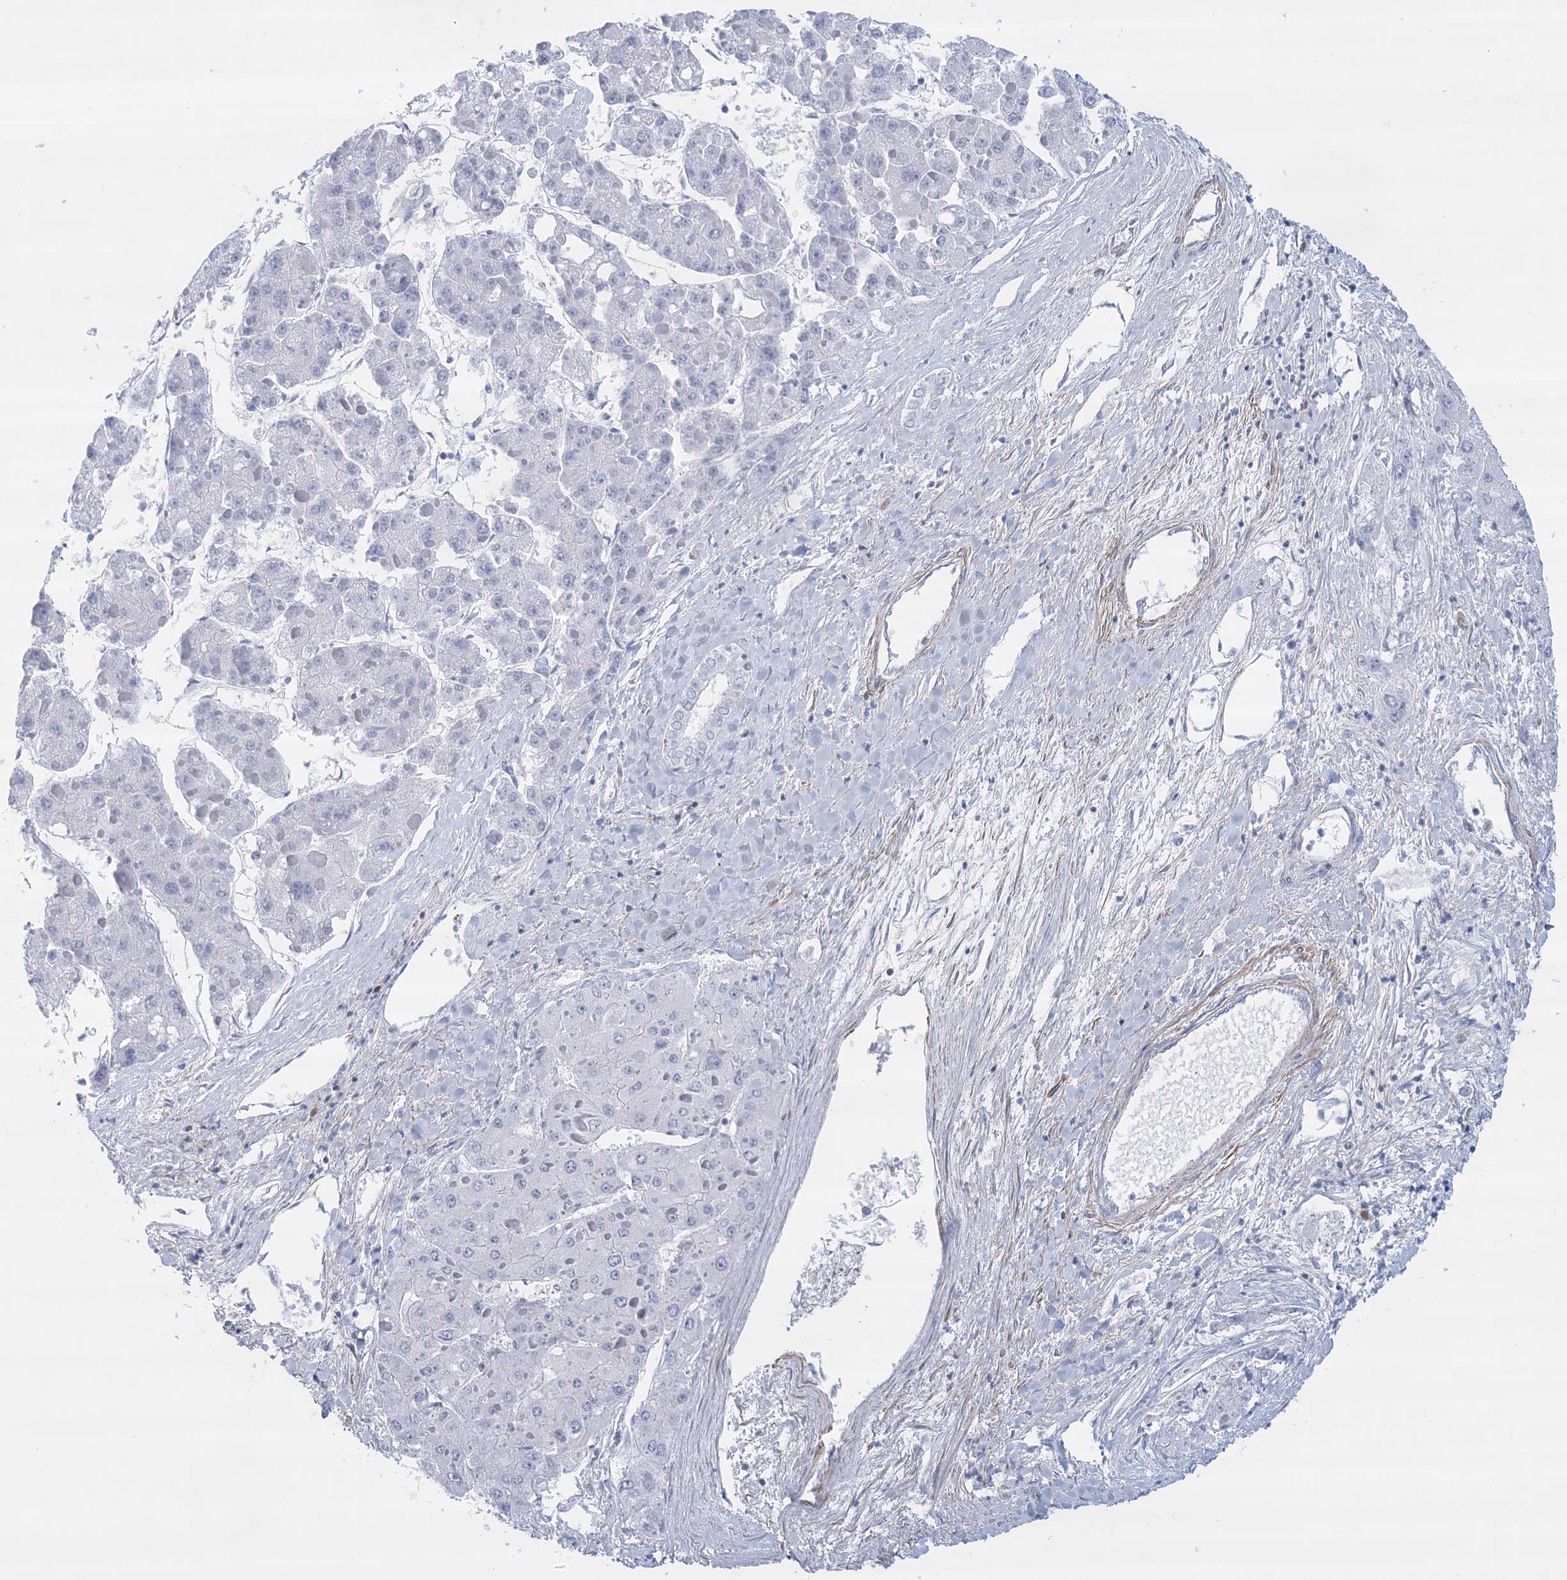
{"staining": {"intensity": "negative", "quantity": "none", "location": "none"}, "tissue": "liver cancer", "cell_type": "Tumor cells", "image_type": "cancer", "snomed": [{"axis": "morphology", "description": "Carcinoma, Hepatocellular, NOS"}, {"axis": "topography", "description": "Liver"}], "caption": "The photomicrograph exhibits no significant staining in tumor cells of liver cancer (hepatocellular carcinoma).", "gene": "C11orf21", "patient": {"sex": "female", "age": 73}}